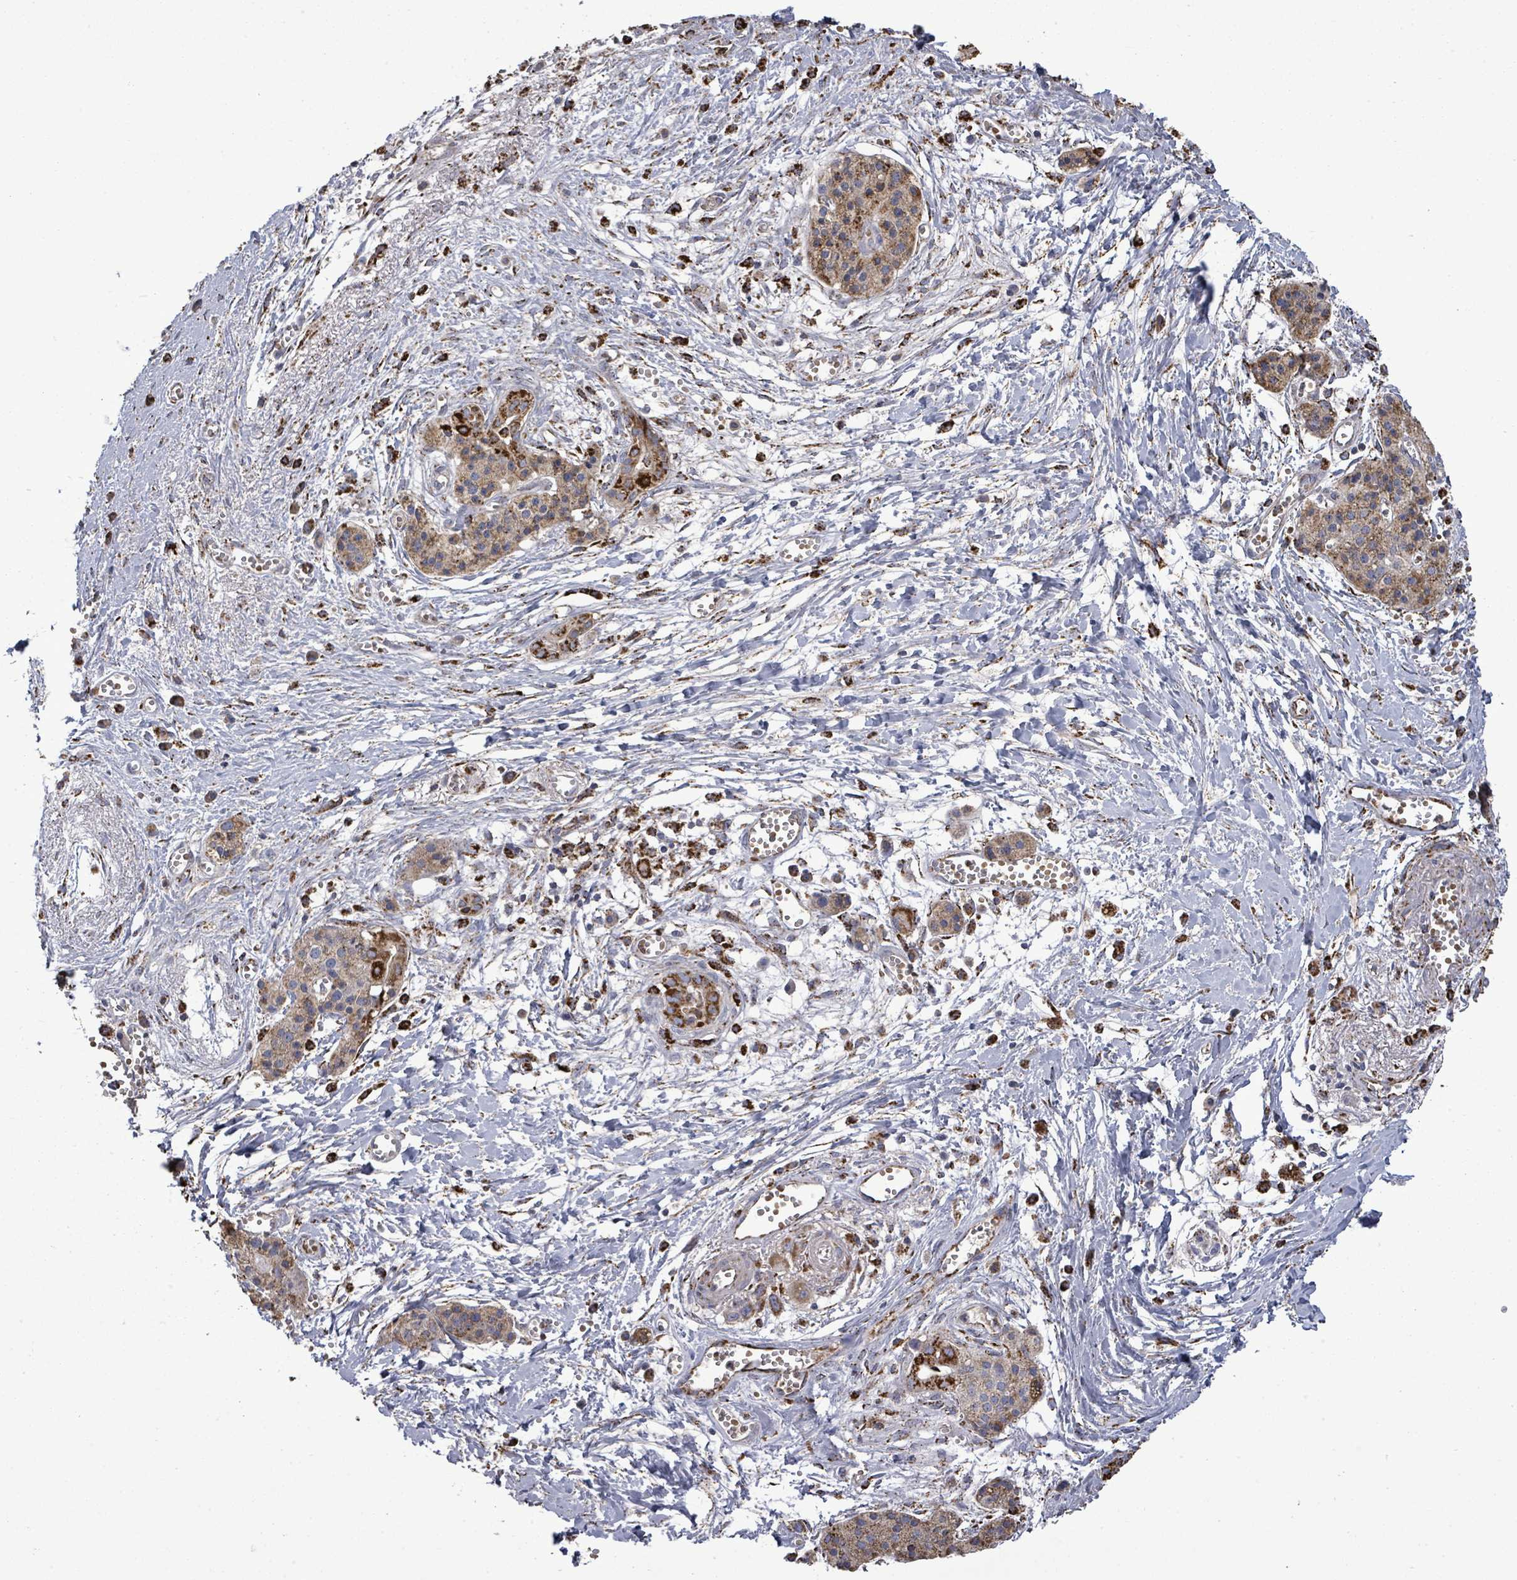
{"staining": {"intensity": "moderate", "quantity": ">75%", "location": "cytoplasmic/membranous"}, "tissue": "pancreatic cancer", "cell_type": "Tumor cells", "image_type": "cancer", "snomed": [{"axis": "morphology", "description": "Adenocarcinoma, NOS"}, {"axis": "topography", "description": "Pancreas"}], "caption": "Moderate cytoplasmic/membranous staining for a protein is appreciated in about >75% of tumor cells of pancreatic cancer (adenocarcinoma) using immunohistochemistry (IHC).", "gene": "MTMR12", "patient": {"sex": "male", "age": 71}}